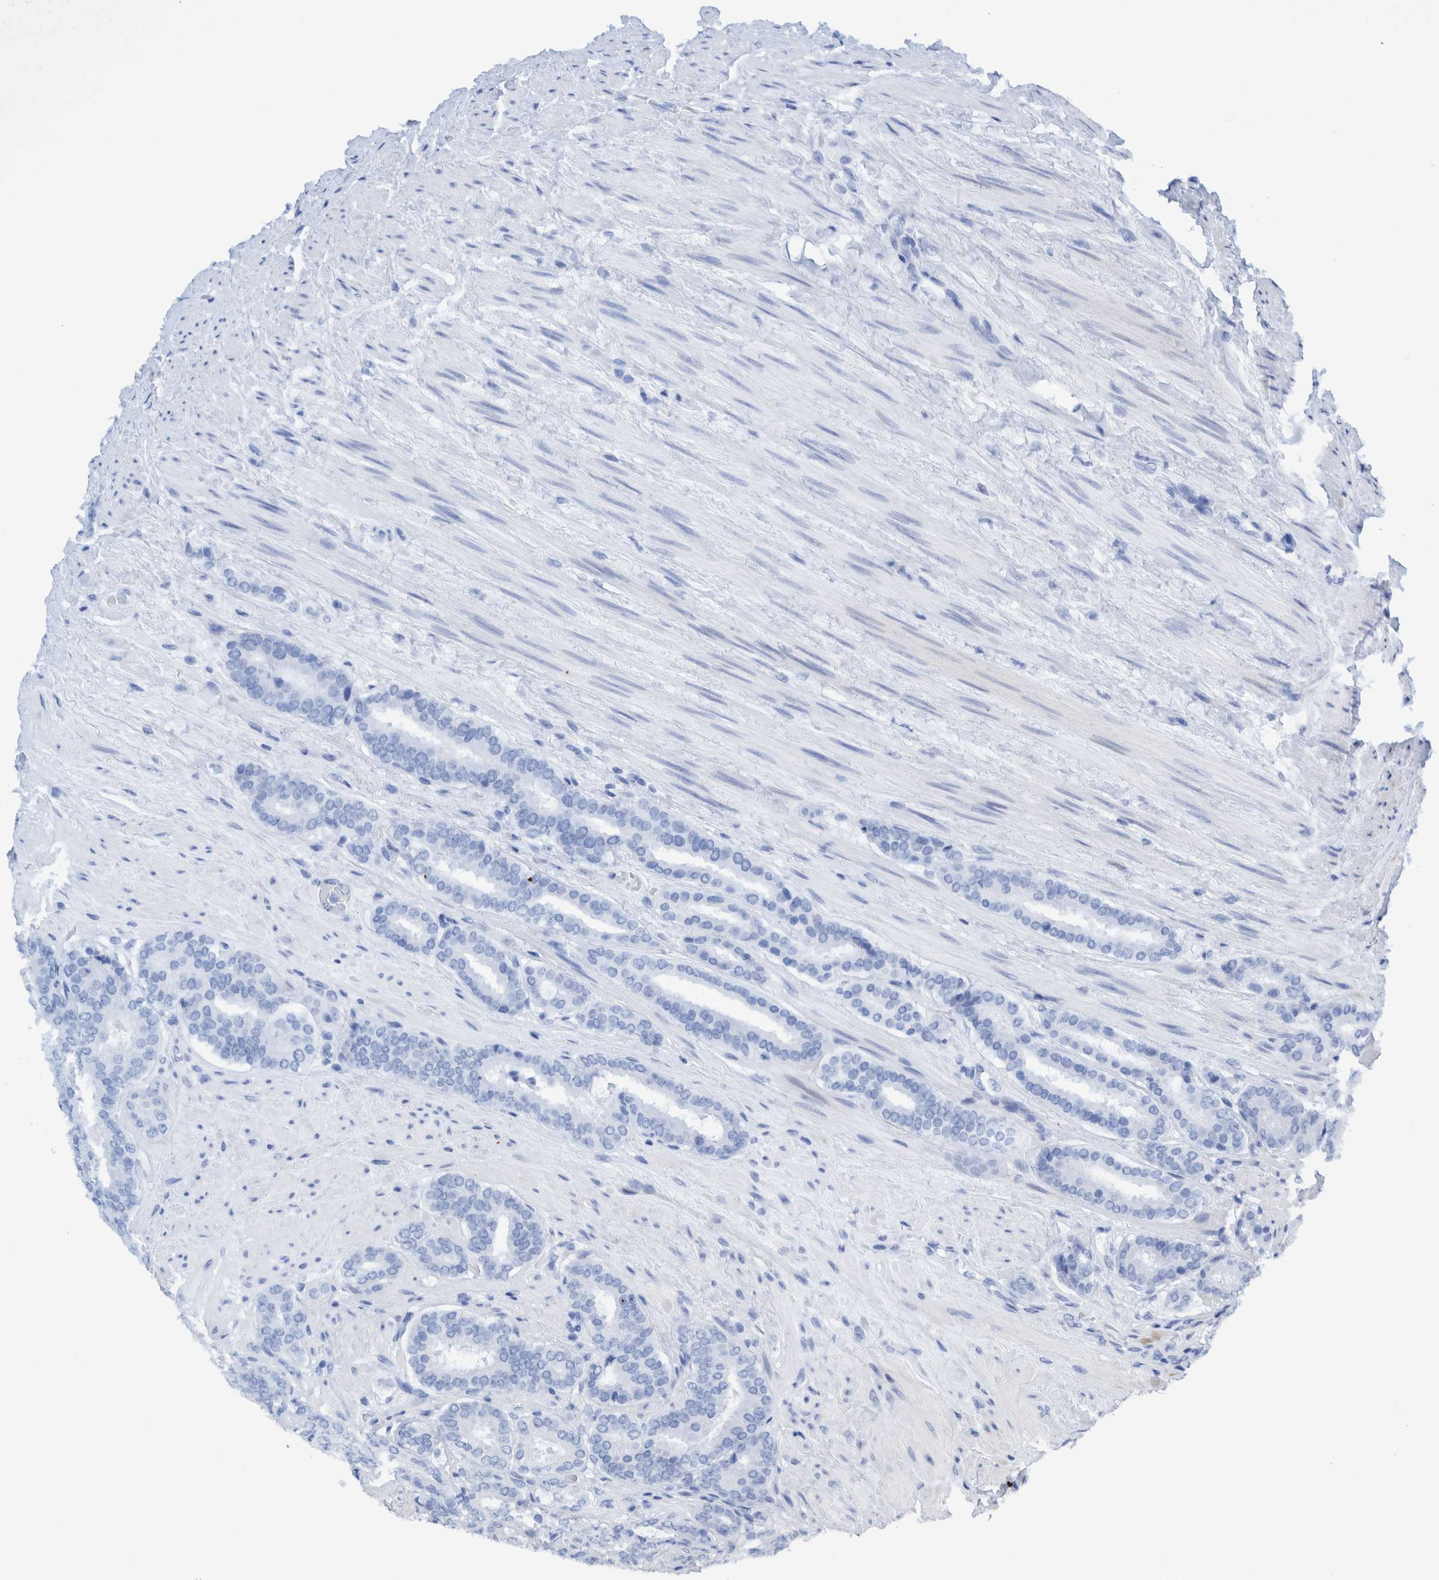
{"staining": {"intensity": "negative", "quantity": "none", "location": "none"}, "tissue": "prostate cancer", "cell_type": "Tumor cells", "image_type": "cancer", "snomed": [{"axis": "morphology", "description": "Adenocarcinoma, Low grade"}, {"axis": "topography", "description": "Prostate"}], "caption": "Low-grade adenocarcinoma (prostate) was stained to show a protein in brown. There is no significant staining in tumor cells.", "gene": "PIK3R6", "patient": {"sex": "male", "age": 69}}